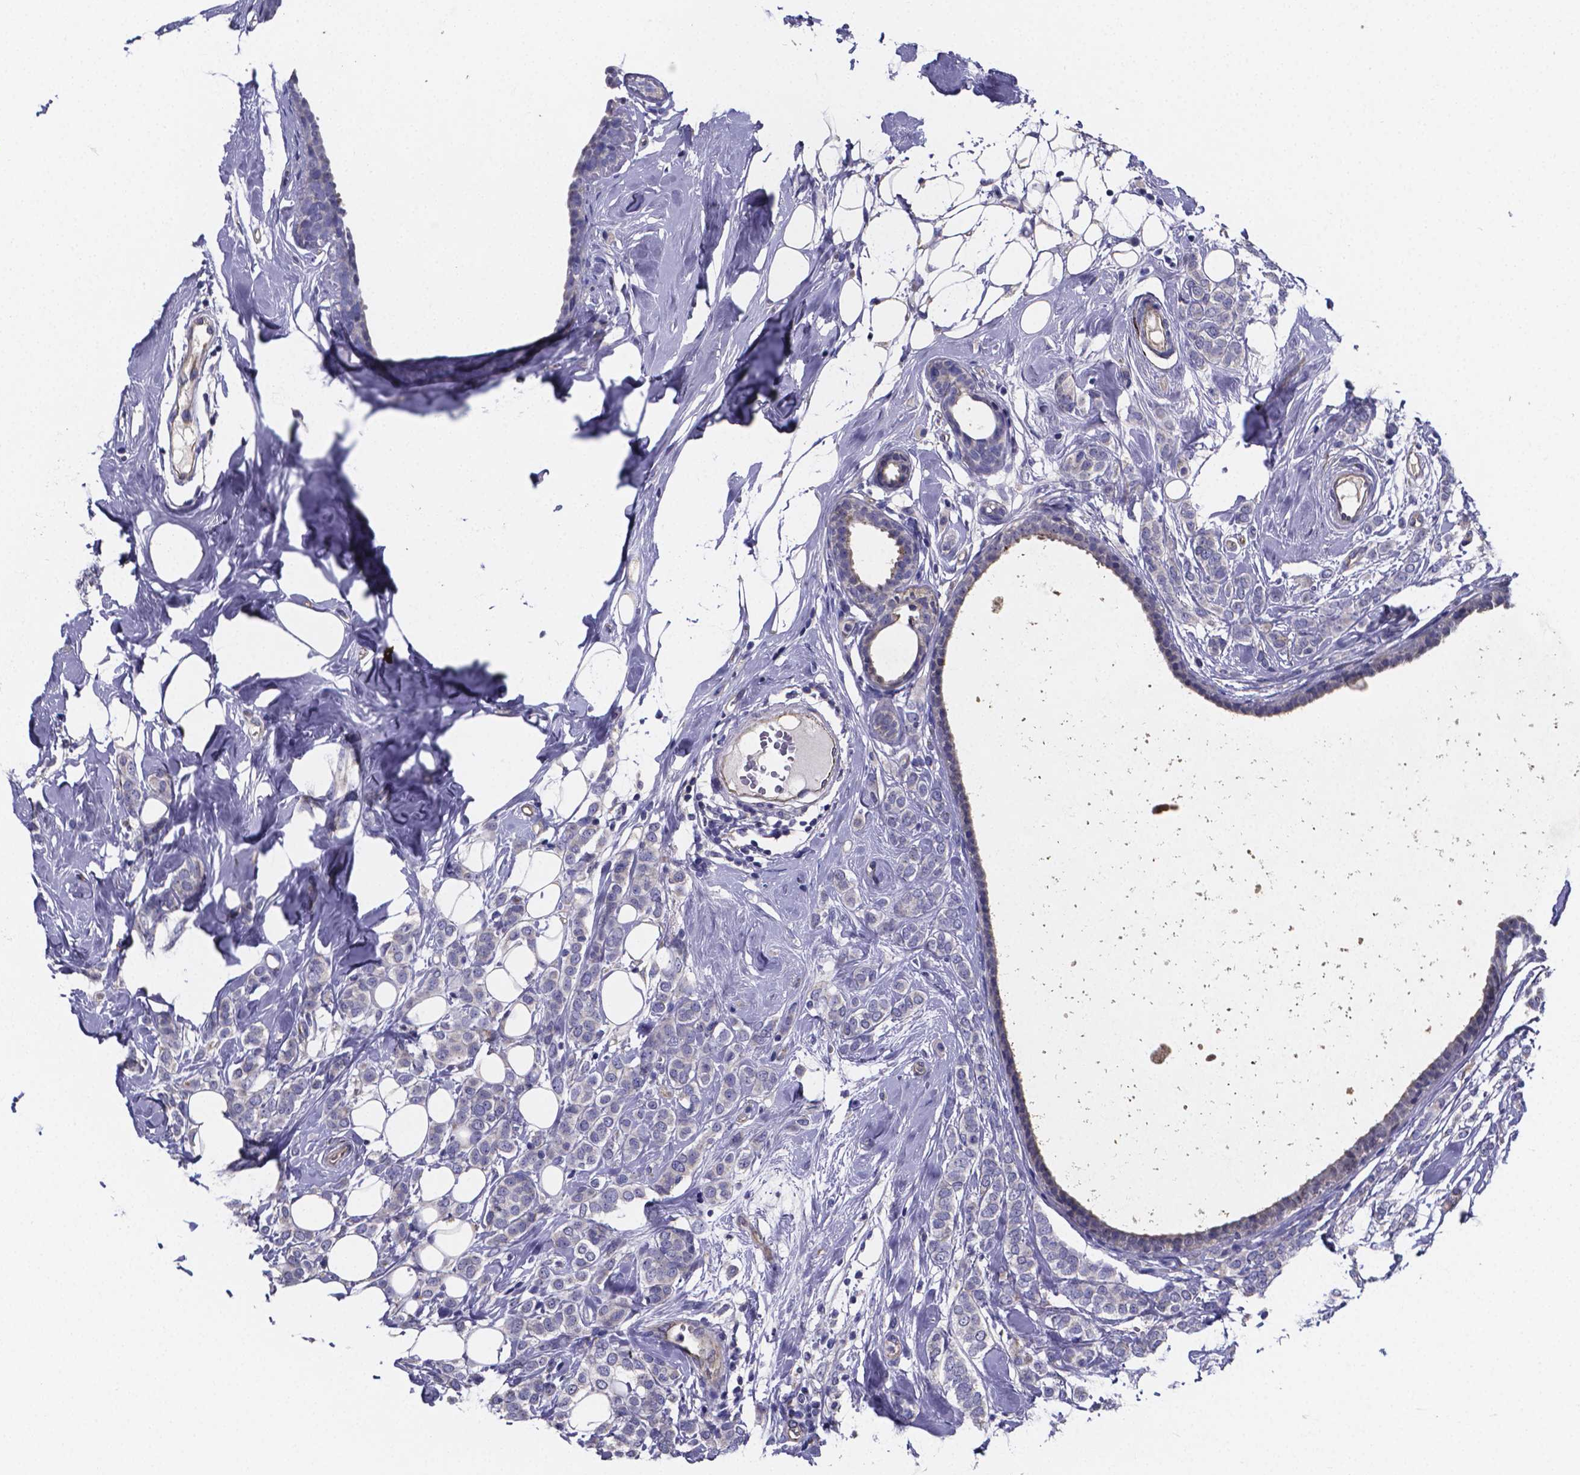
{"staining": {"intensity": "negative", "quantity": "none", "location": "none"}, "tissue": "breast cancer", "cell_type": "Tumor cells", "image_type": "cancer", "snomed": [{"axis": "morphology", "description": "Lobular carcinoma"}, {"axis": "topography", "description": "Breast"}], "caption": "An image of breast cancer stained for a protein reveals no brown staining in tumor cells. (Immunohistochemistry (ihc), brightfield microscopy, high magnification).", "gene": "SFRP4", "patient": {"sex": "female", "age": 49}}